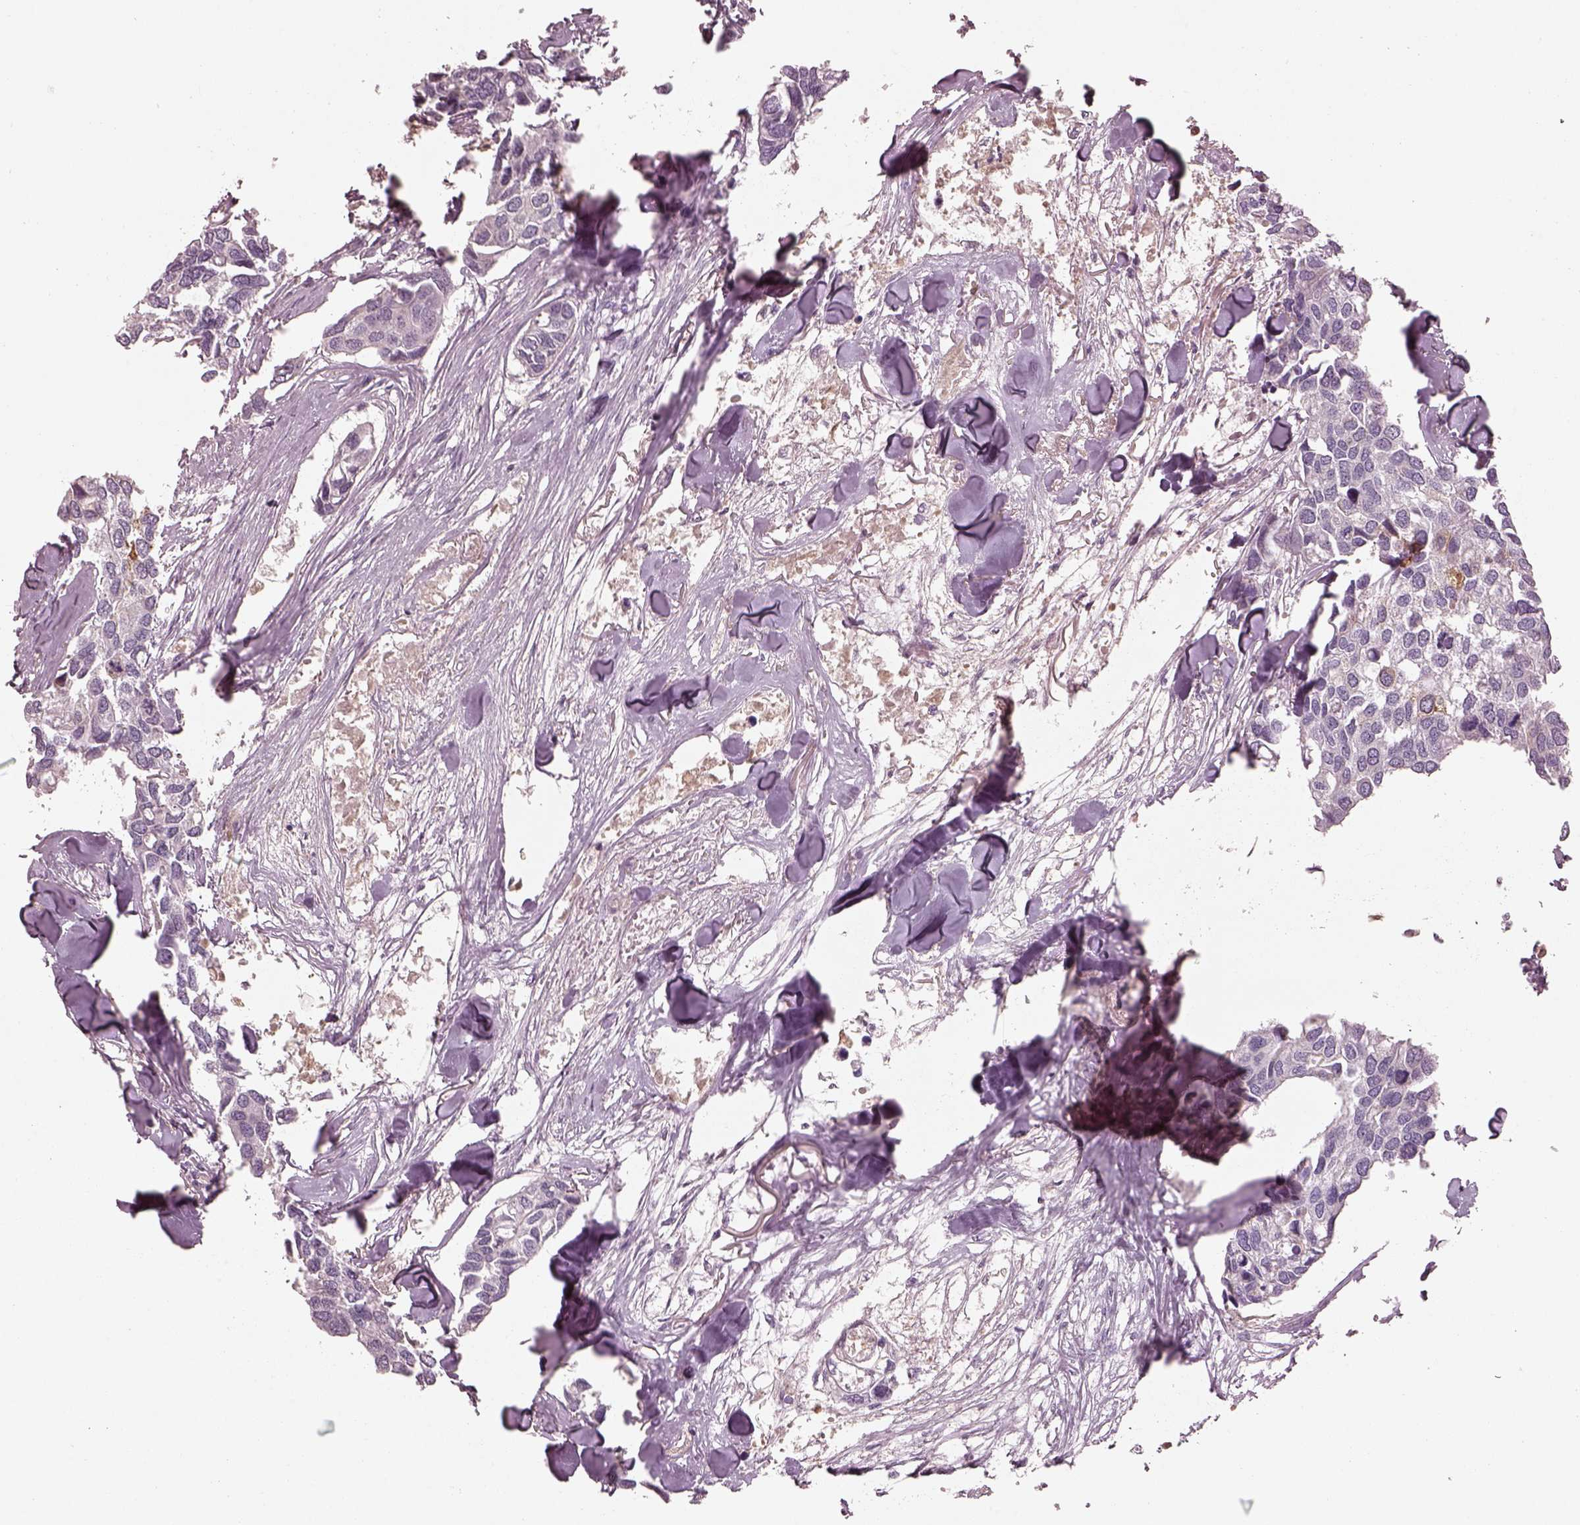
{"staining": {"intensity": "negative", "quantity": "none", "location": "none"}, "tissue": "breast cancer", "cell_type": "Tumor cells", "image_type": "cancer", "snomed": [{"axis": "morphology", "description": "Duct carcinoma"}, {"axis": "topography", "description": "Breast"}], "caption": "Immunohistochemical staining of human breast cancer reveals no significant positivity in tumor cells.", "gene": "TLX3", "patient": {"sex": "female", "age": 83}}